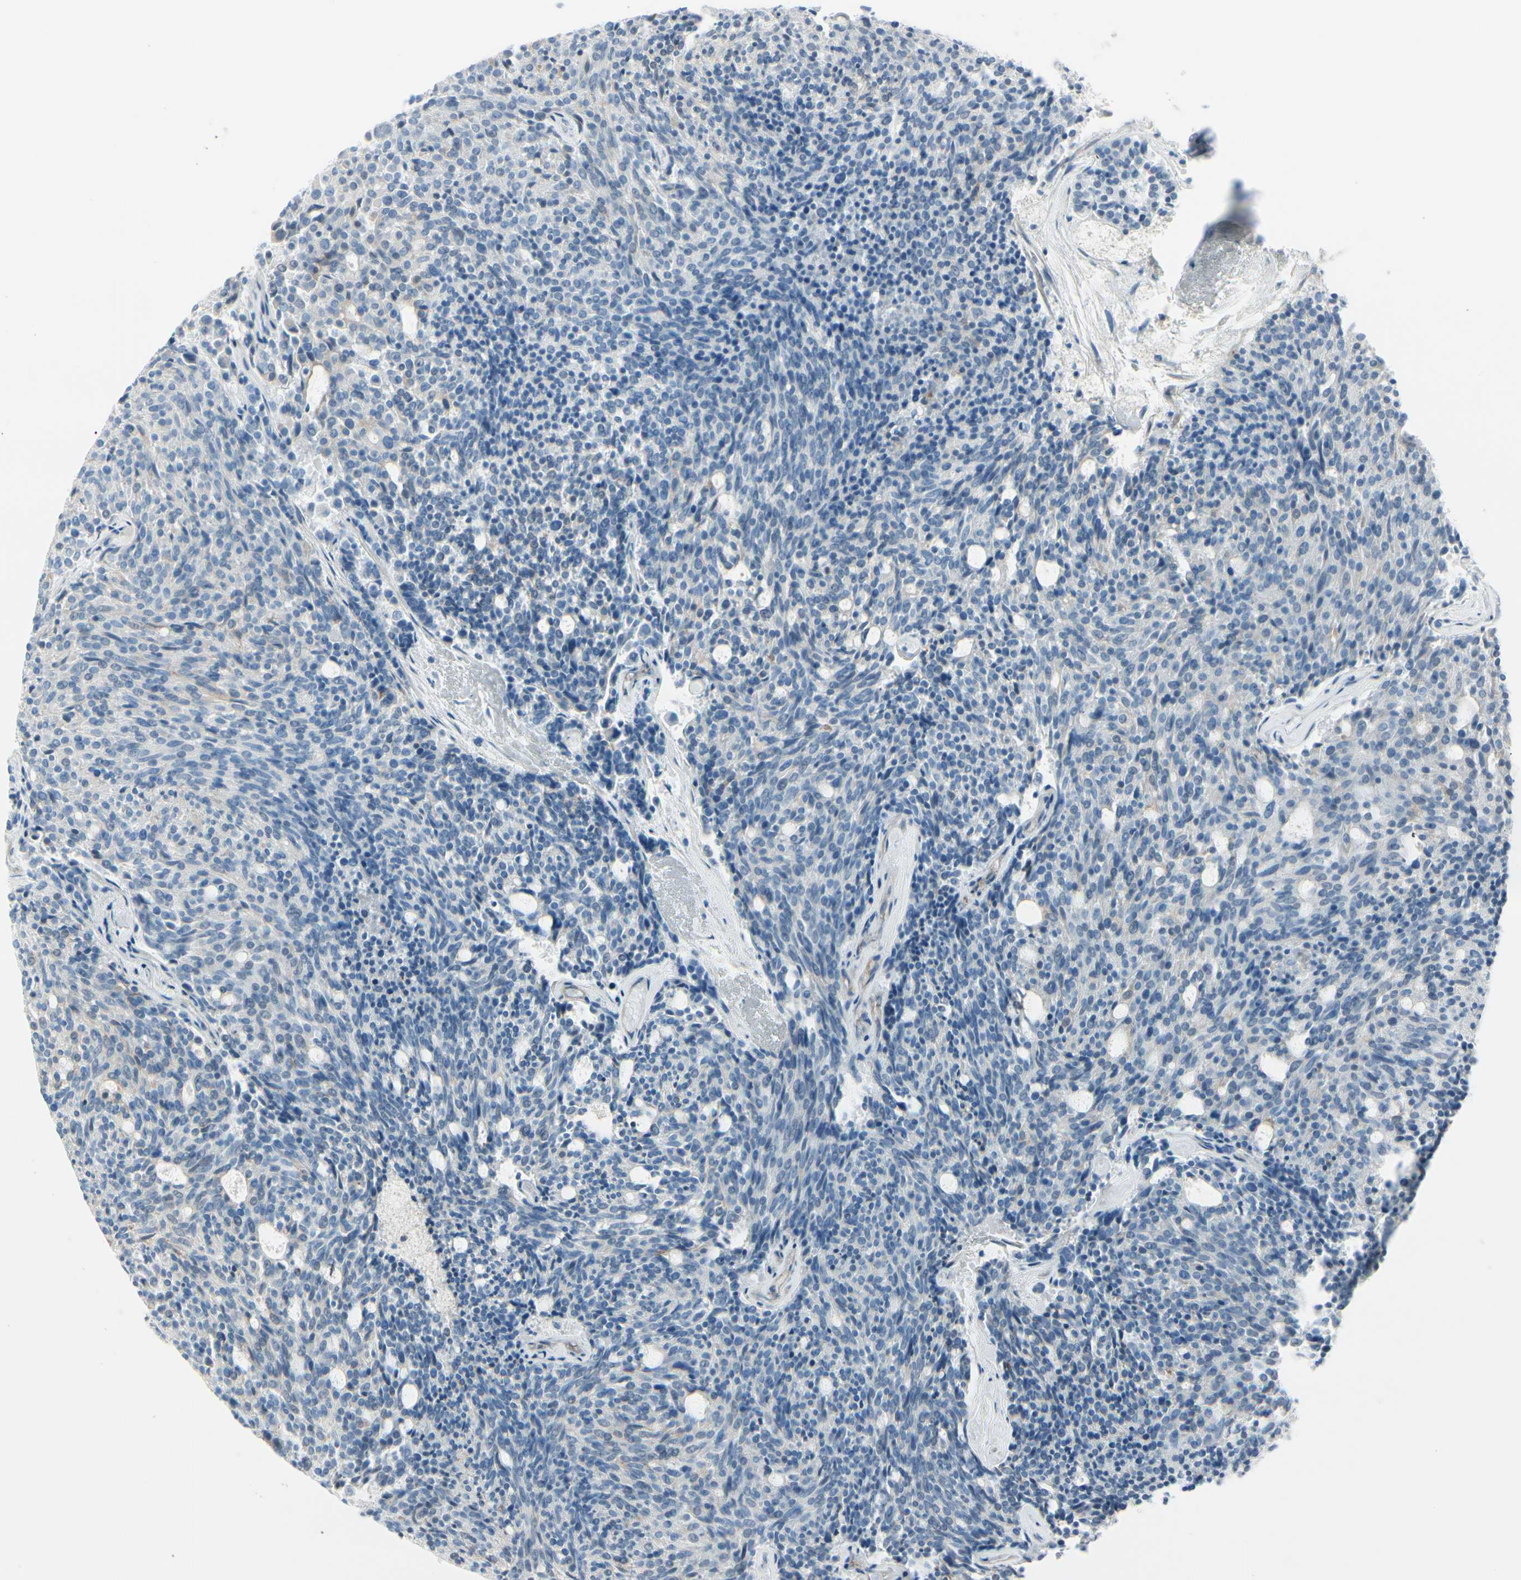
{"staining": {"intensity": "negative", "quantity": "none", "location": "none"}, "tissue": "carcinoid", "cell_type": "Tumor cells", "image_type": "cancer", "snomed": [{"axis": "morphology", "description": "Carcinoid, malignant, NOS"}, {"axis": "topography", "description": "Pancreas"}], "caption": "Immunohistochemical staining of human carcinoid demonstrates no significant positivity in tumor cells. The staining is performed using DAB (3,3'-diaminobenzidine) brown chromogen with nuclei counter-stained in using hematoxylin.", "gene": "CDHR5", "patient": {"sex": "female", "age": 54}}